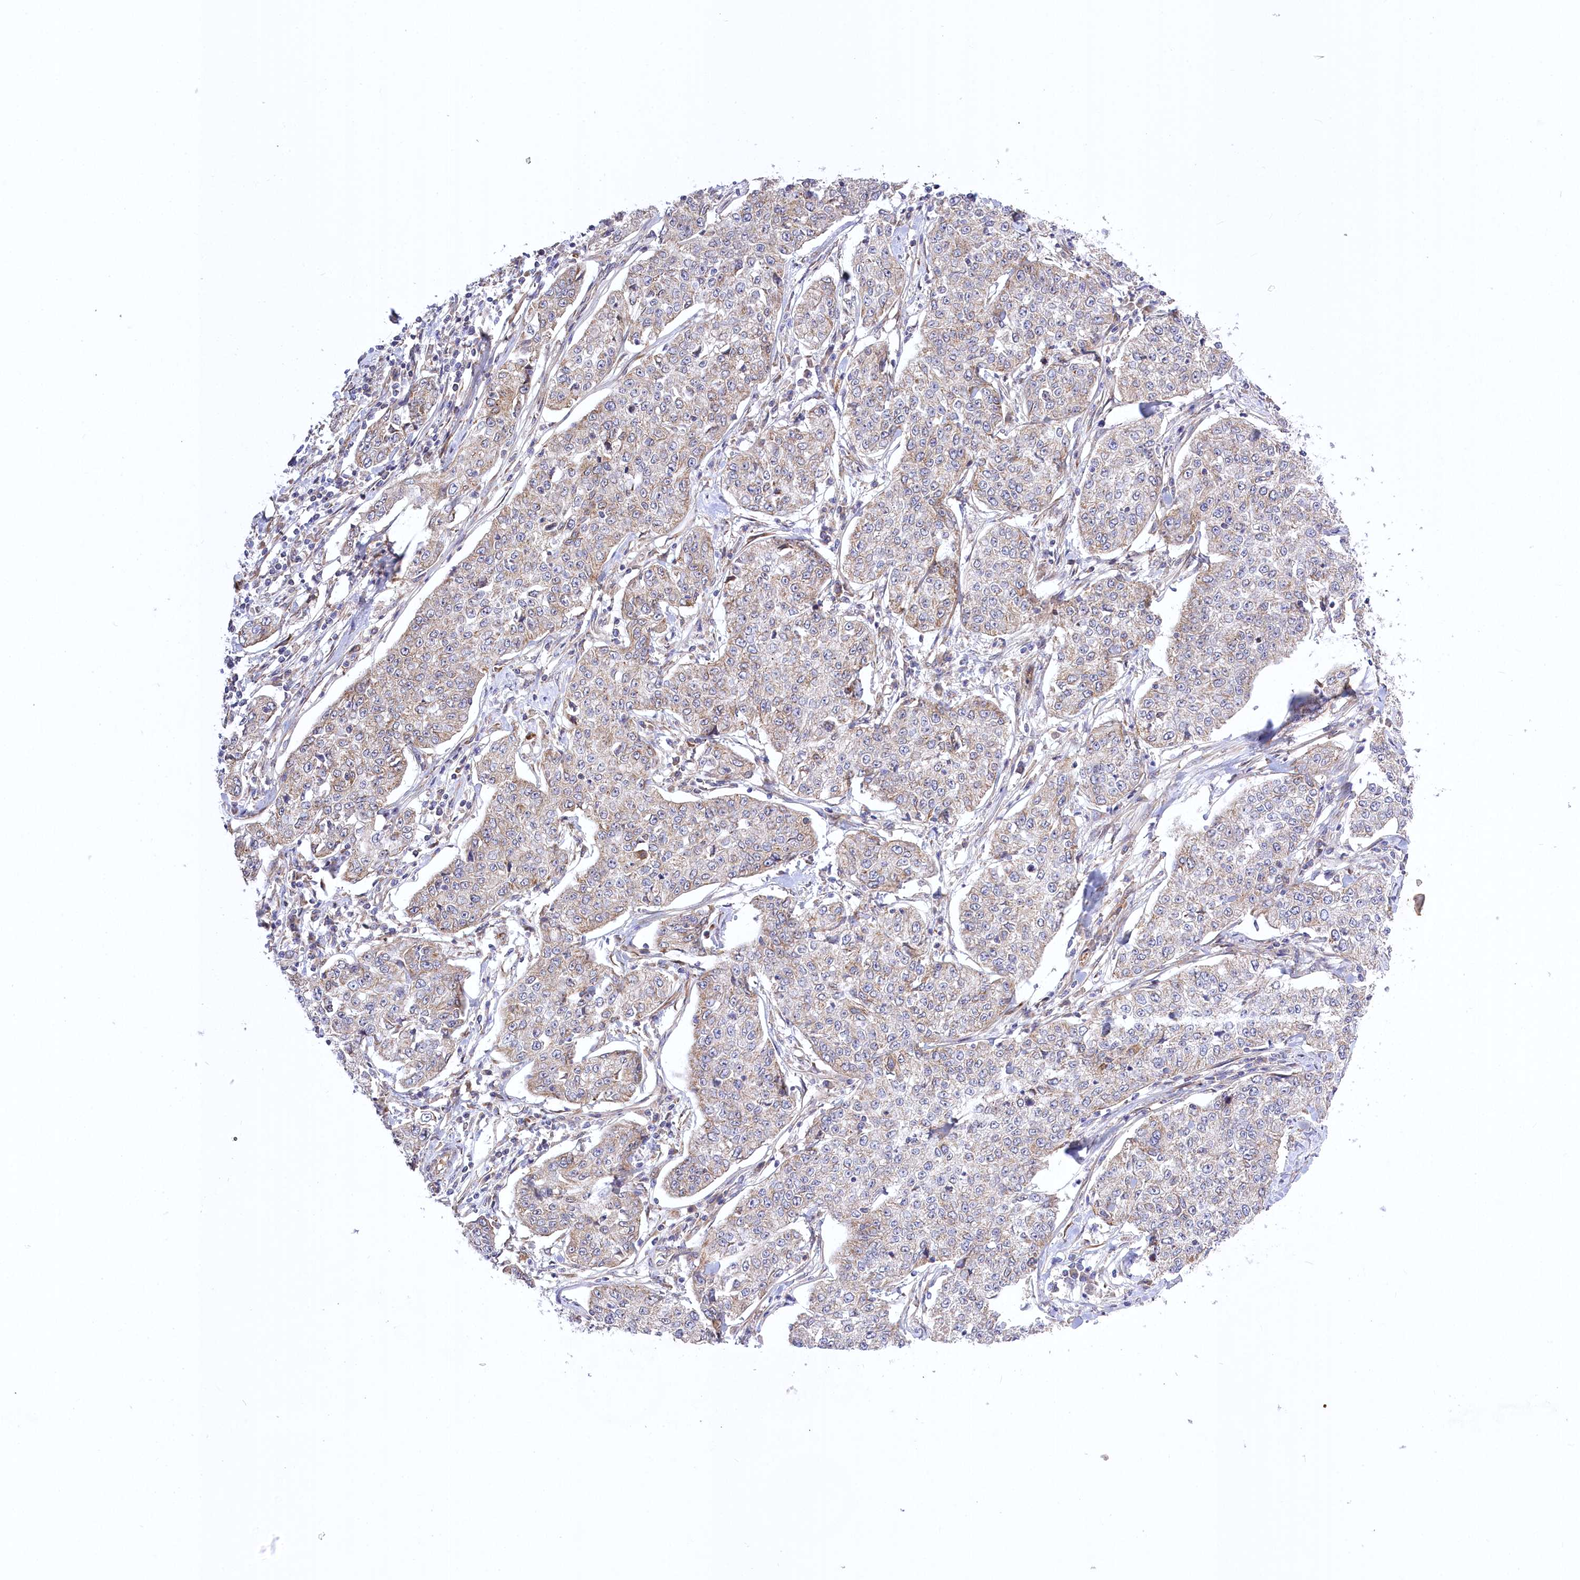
{"staining": {"intensity": "negative", "quantity": "none", "location": "none"}, "tissue": "cervical cancer", "cell_type": "Tumor cells", "image_type": "cancer", "snomed": [{"axis": "morphology", "description": "Squamous cell carcinoma, NOS"}, {"axis": "topography", "description": "Cervix"}], "caption": "IHC micrograph of neoplastic tissue: human cervical squamous cell carcinoma stained with DAB (3,3'-diaminobenzidine) shows no significant protein staining in tumor cells.", "gene": "TRUB1", "patient": {"sex": "female", "age": 35}}